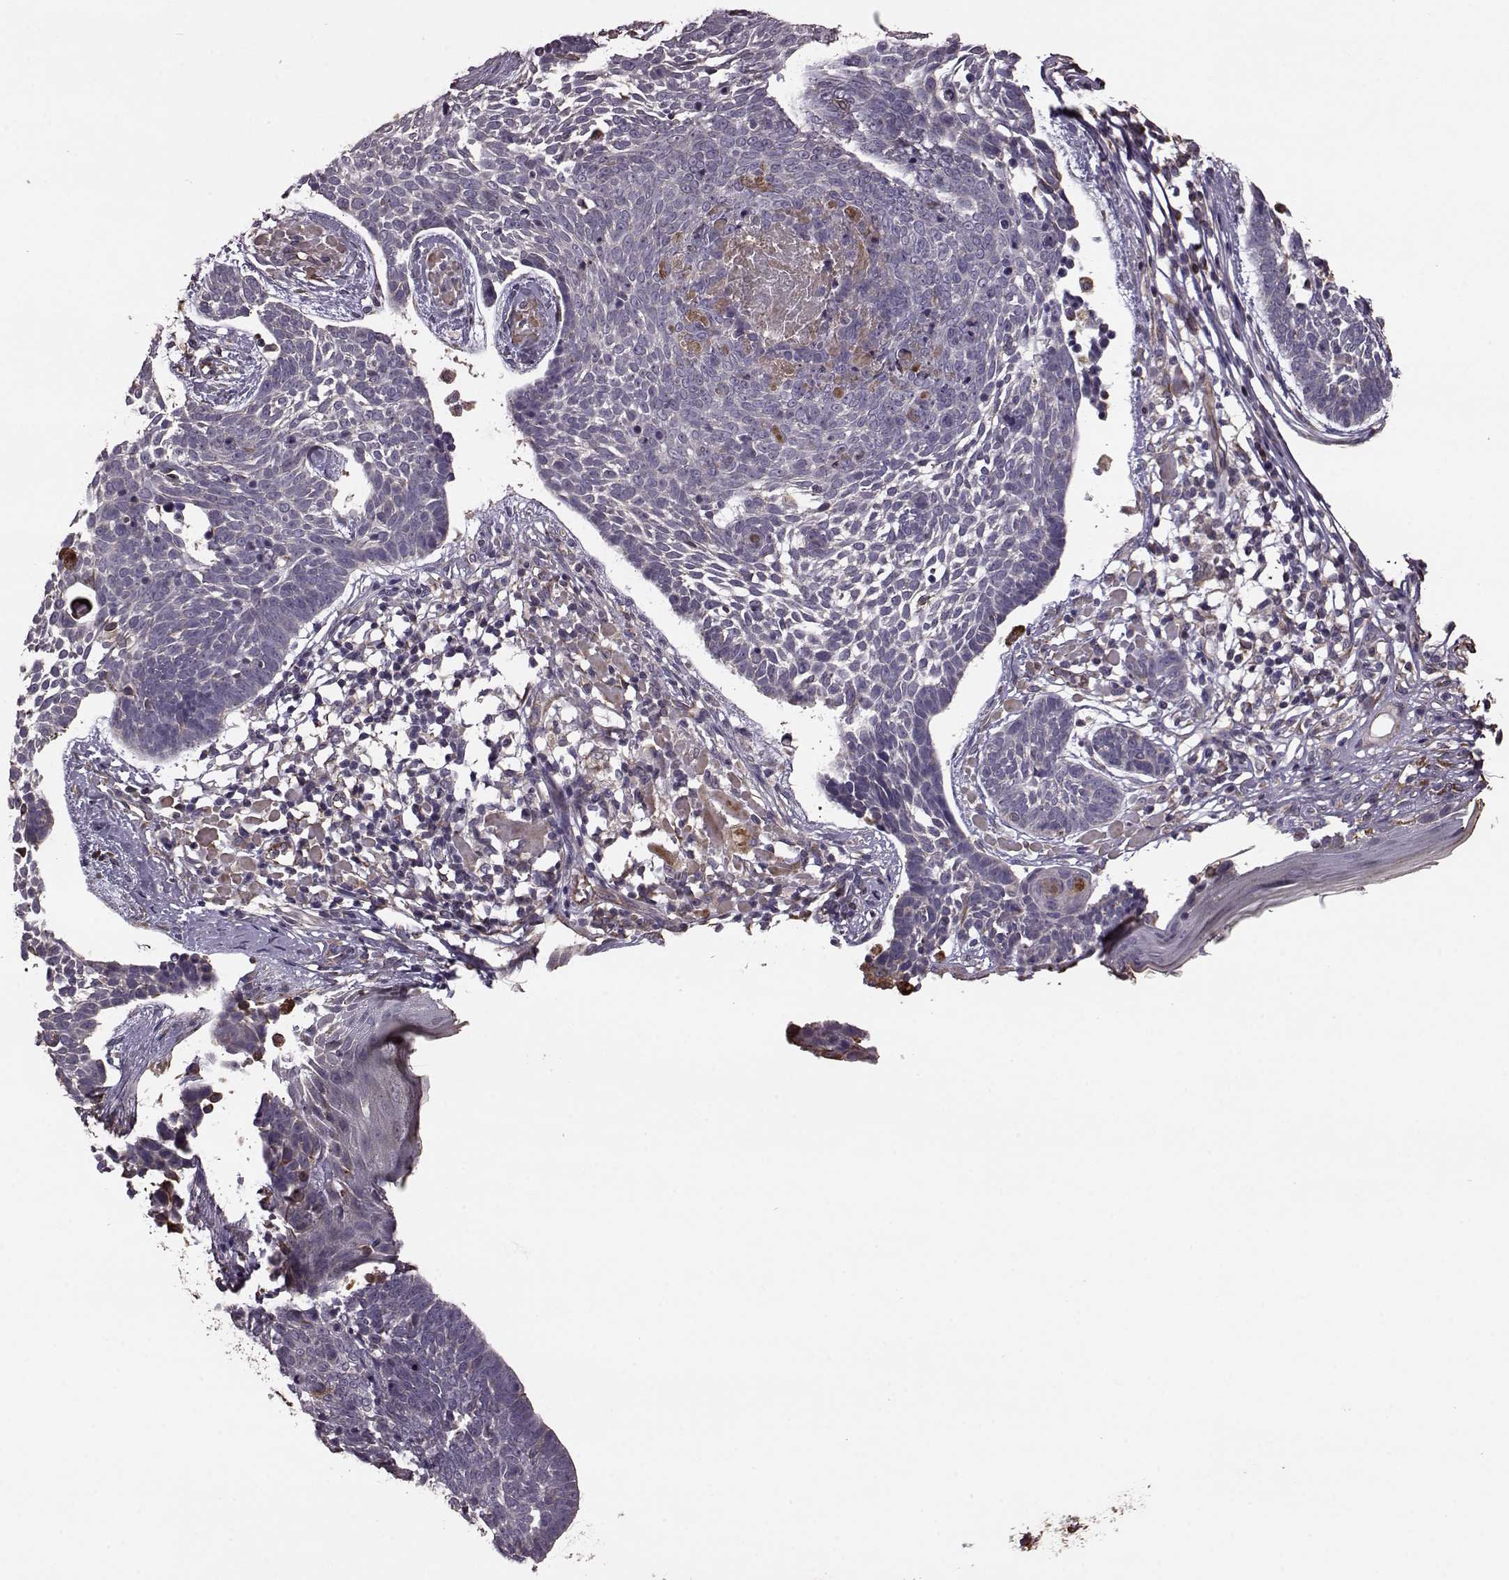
{"staining": {"intensity": "negative", "quantity": "none", "location": "none"}, "tissue": "skin cancer", "cell_type": "Tumor cells", "image_type": "cancer", "snomed": [{"axis": "morphology", "description": "Basal cell carcinoma"}, {"axis": "topography", "description": "Skin"}], "caption": "DAB (3,3'-diaminobenzidine) immunohistochemical staining of human basal cell carcinoma (skin) shows no significant expression in tumor cells.", "gene": "NTF3", "patient": {"sex": "male", "age": 85}}